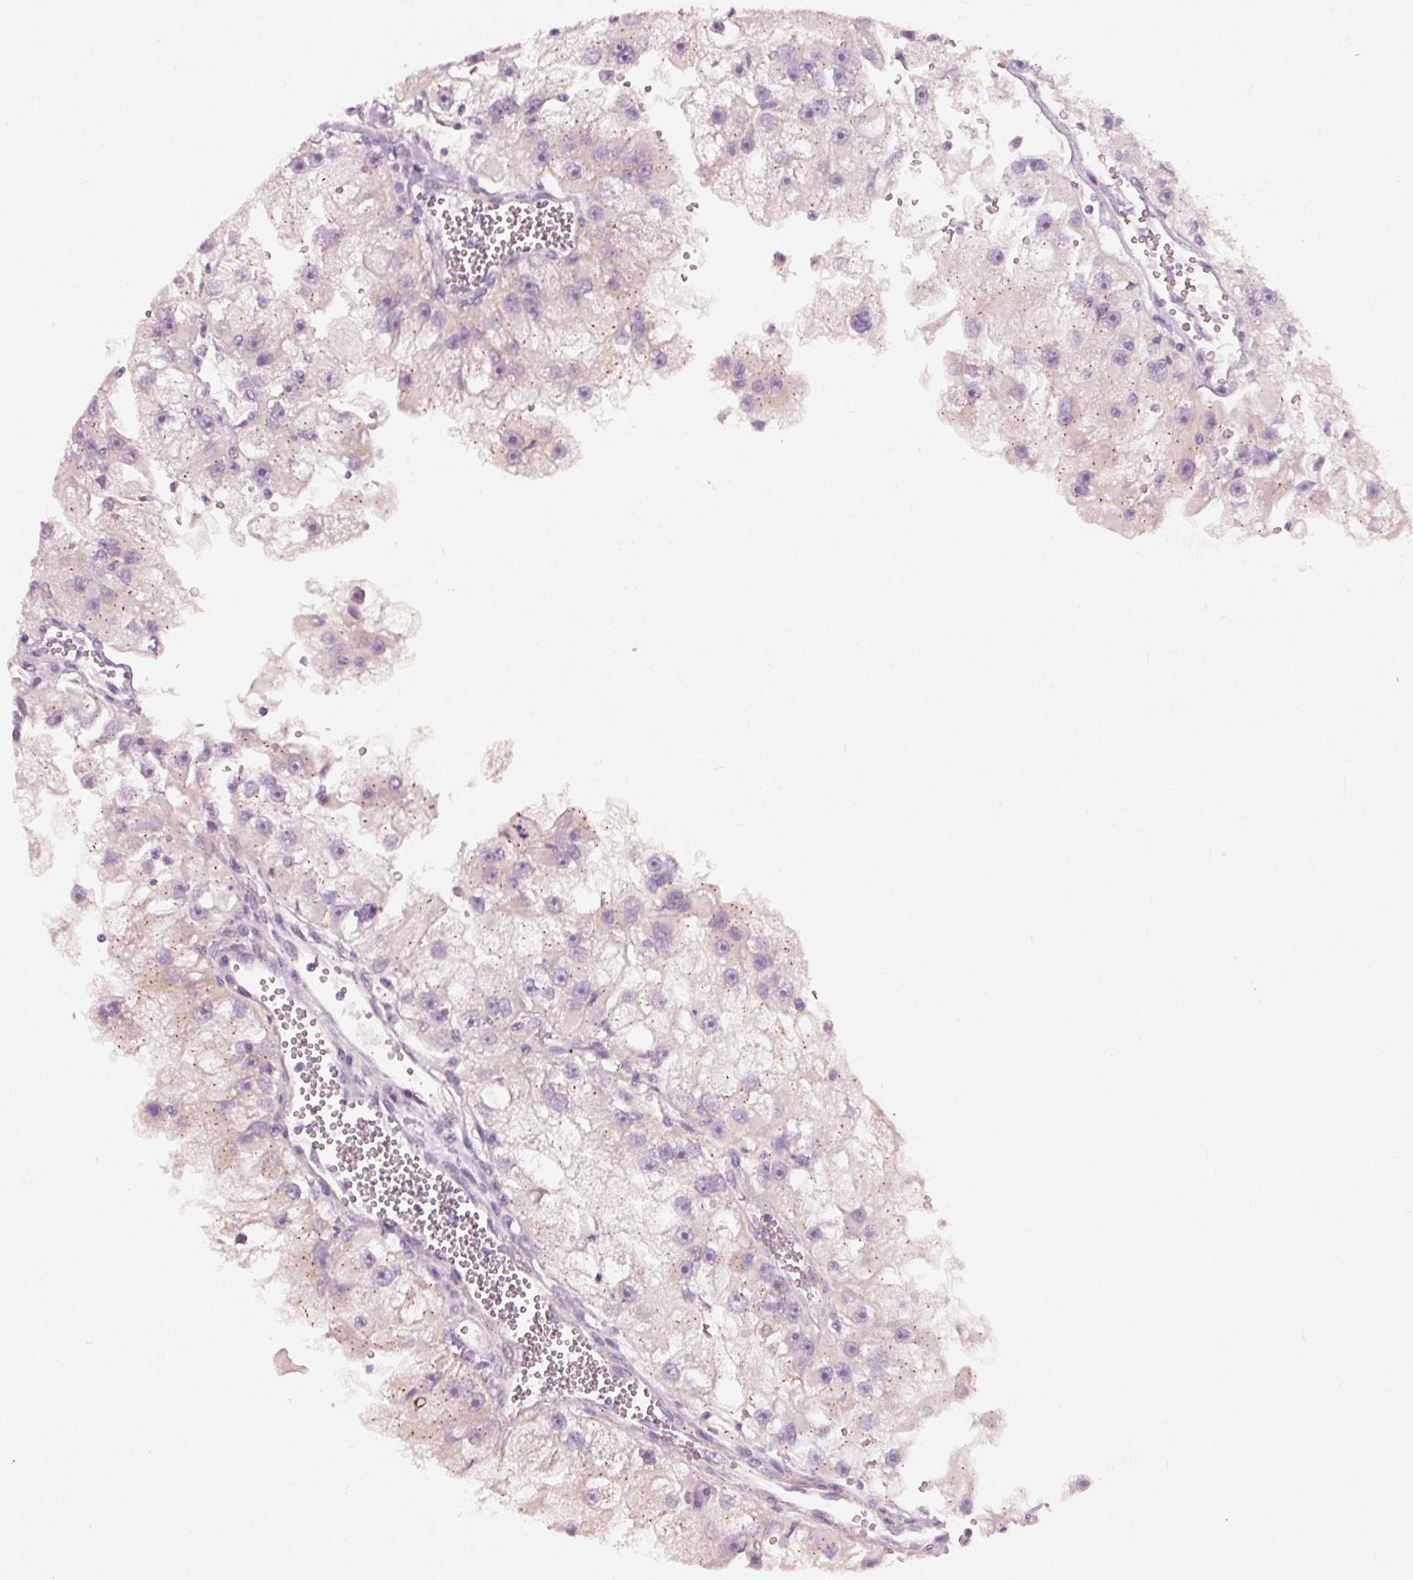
{"staining": {"intensity": "negative", "quantity": "none", "location": "none"}, "tissue": "renal cancer", "cell_type": "Tumor cells", "image_type": "cancer", "snomed": [{"axis": "morphology", "description": "Adenocarcinoma, NOS"}, {"axis": "topography", "description": "Kidney"}], "caption": "This is an immunohistochemistry (IHC) micrograph of human renal cancer. There is no positivity in tumor cells.", "gene": "DAPP1", "patient": {"sex": "male", "age": 63}}